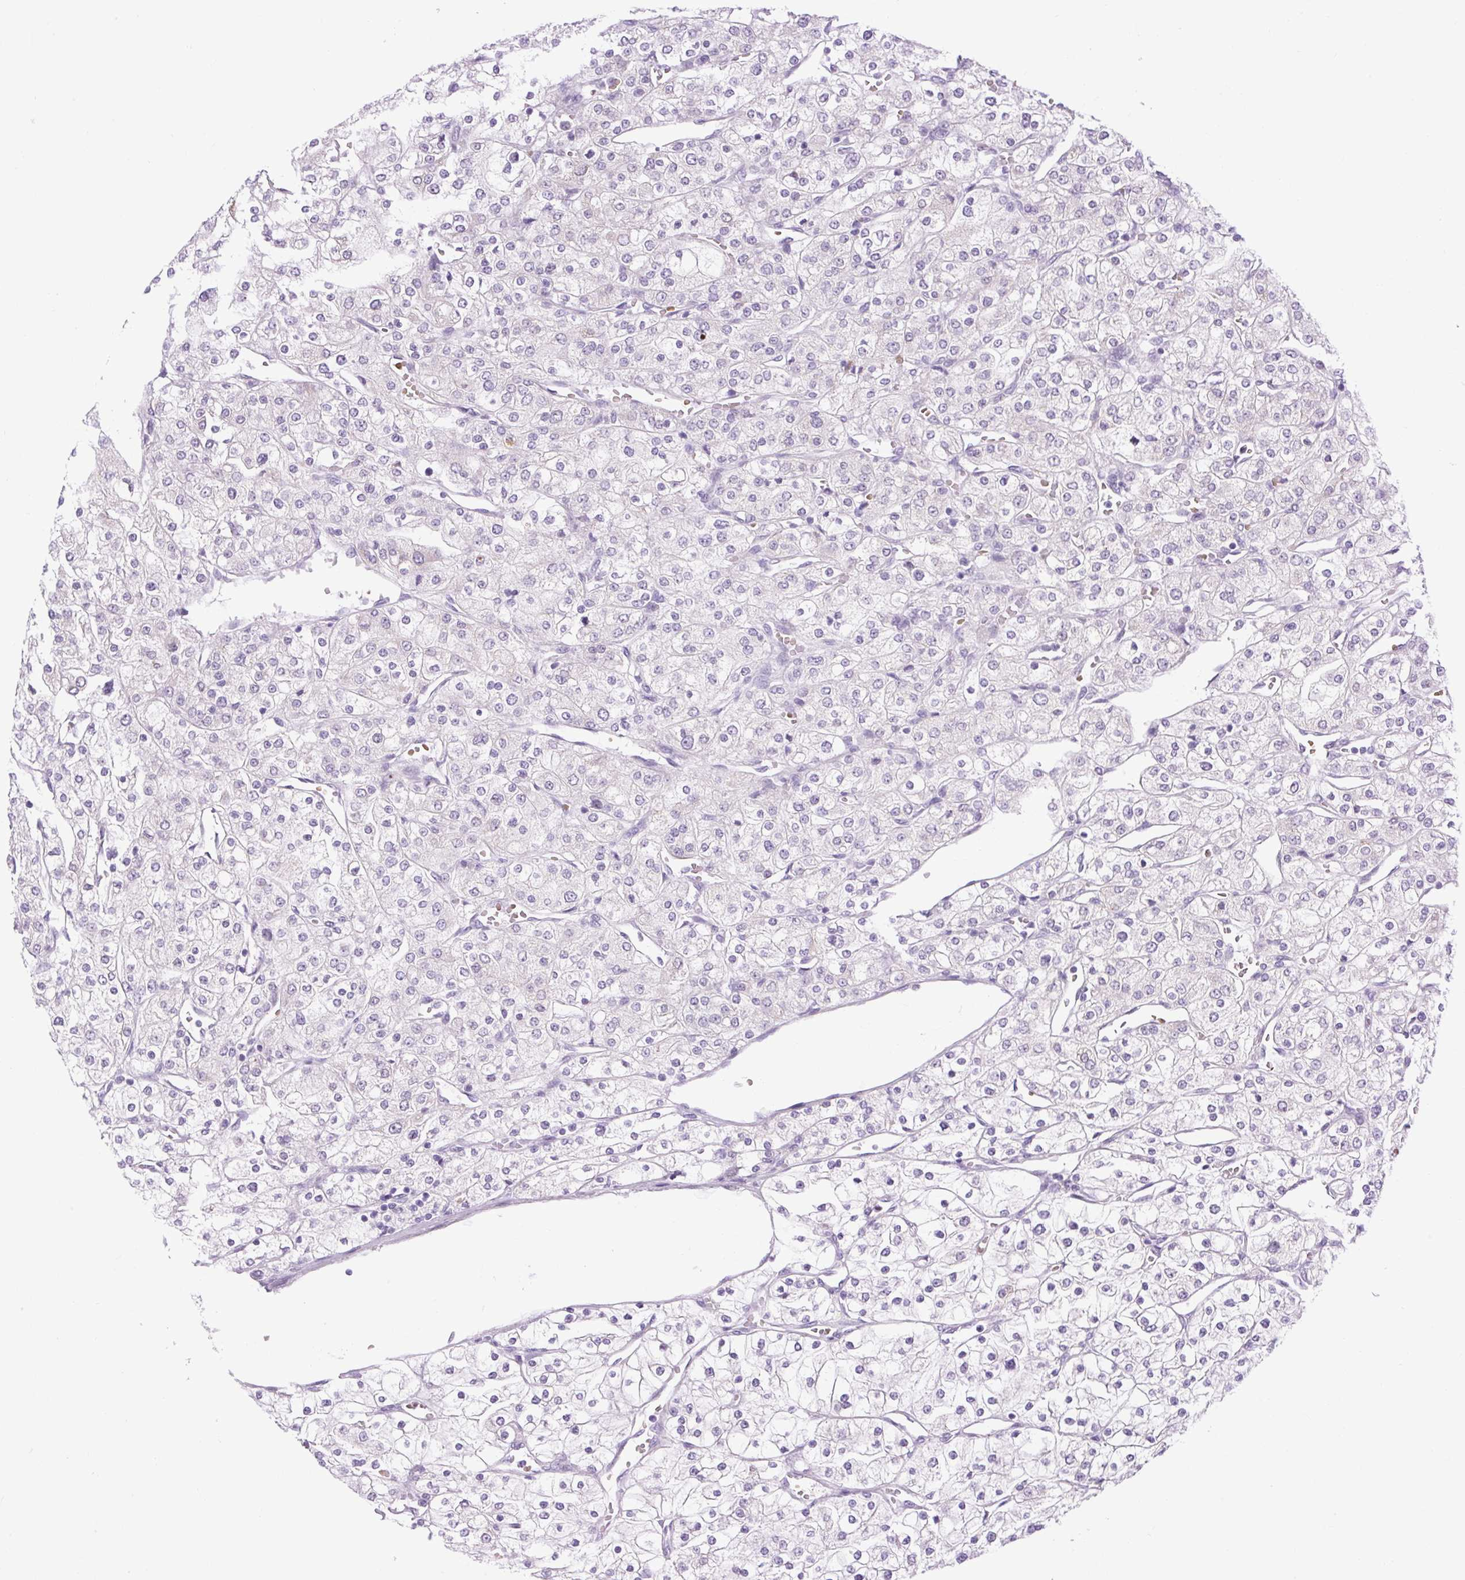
{"staining": {"intensity": "negative", "quantity": "none", "location": "none"}, "tissue": "renal cancer", "cell_type": "Tumor cells", "image_type": "cancer", "snomed": [{"axis": "morphology", "description": "Adenocarcinoma, NOS"}, {"axis": "topography", "description": "Kidney"}], "caption": "There is no significant positivity in tumor cells of renal cancer. (DAB immunohistochemistry with hematoxylin counter stain).", "gene": "SCO2", "patient": {"sex": "male", "age": 80}}